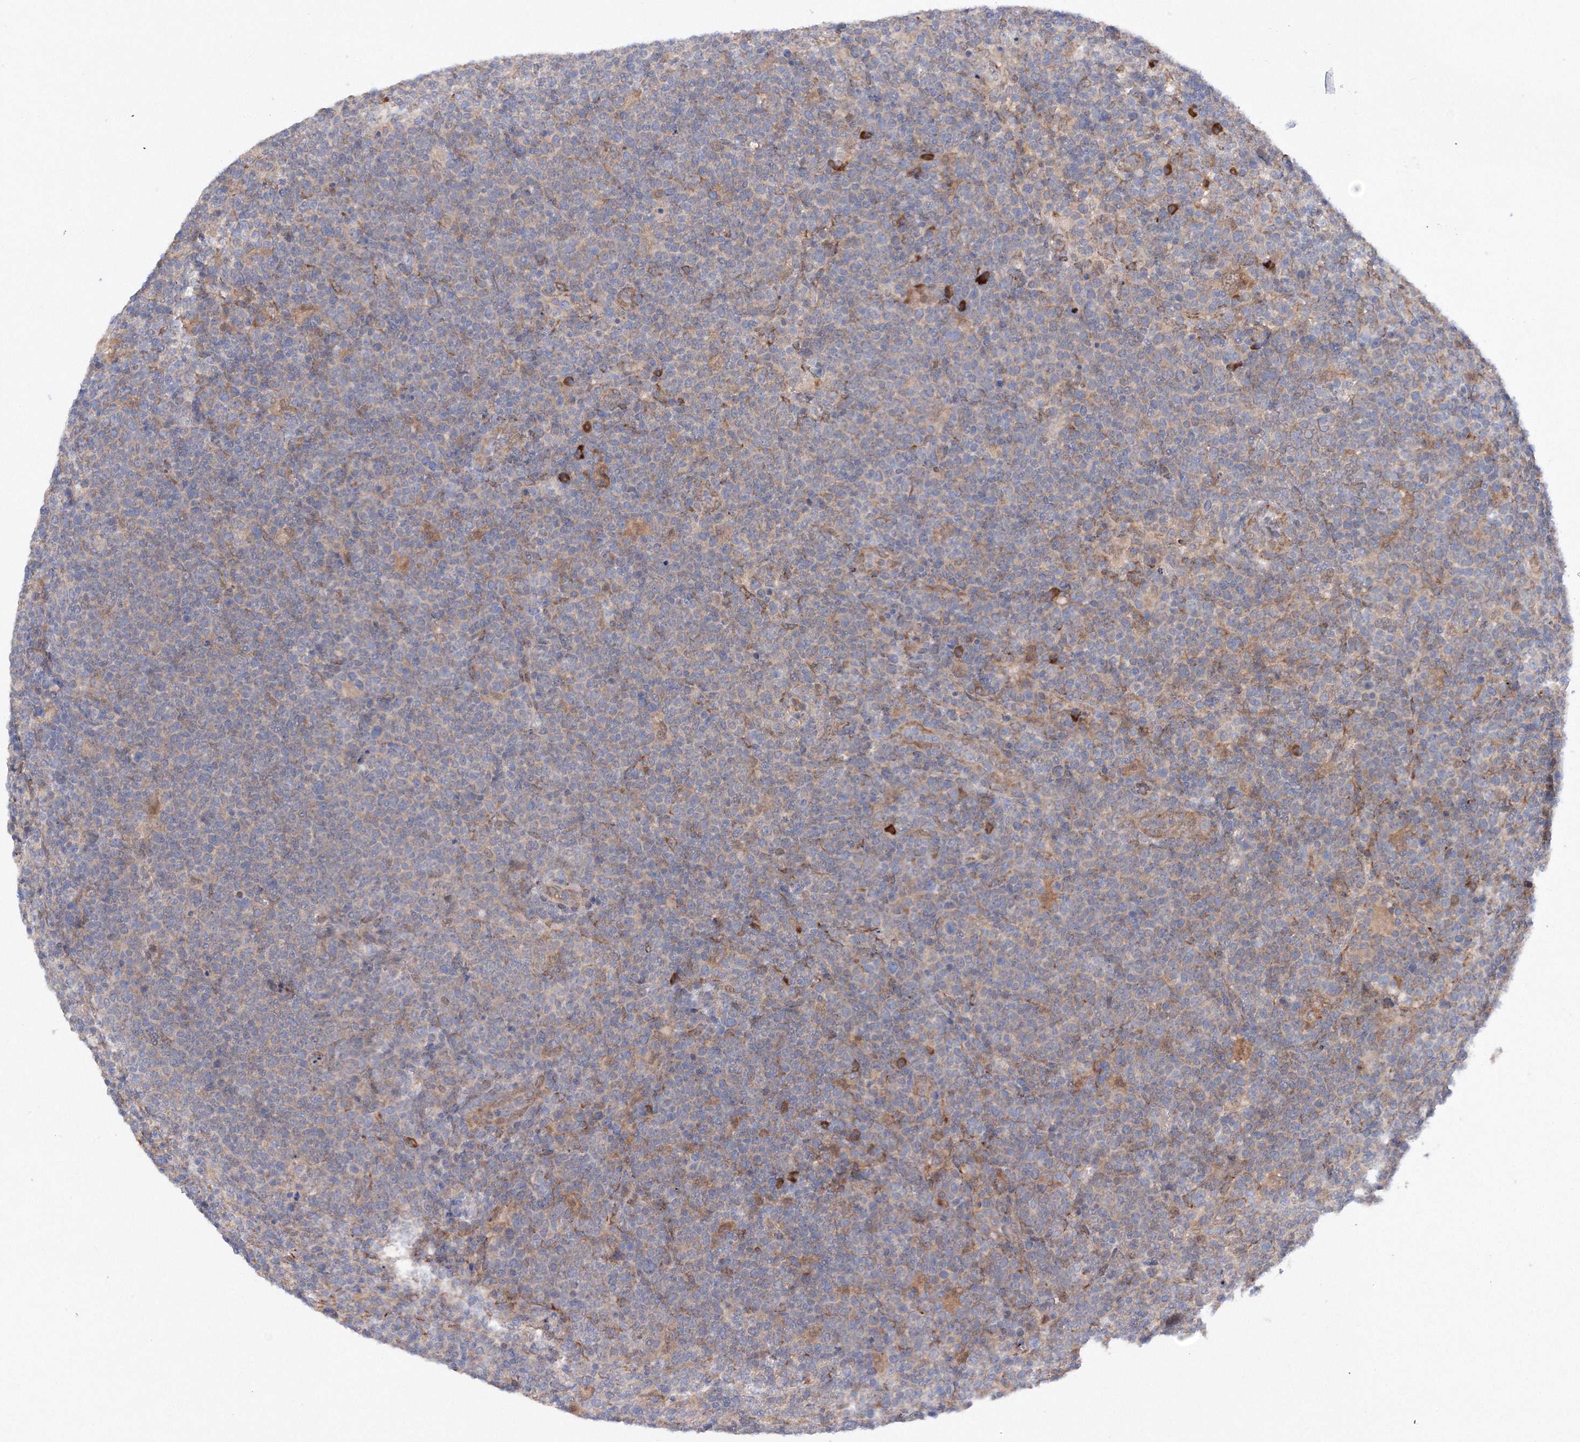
{"staining": {"intensity": "negative", "quantity": "none", "location": "none"}, "tissue": "lymphoma", "cell_type": "Tumor cells", "image_type": "cancer", "snomed": [{"axis": "morphology", "description": "Malignant lymphoma, non-Hodgkin's type, High grade"}, {"axis": "topography", "description": "Lymph node"}], "caption": "Immunohistochemistry (IHC) photomicrograph of human lymphoma stained for a protein (brown), which displays no positivity in tumor cells. Nuclei are stained in blue.", "gene": "DIS3L2", "patient": {"sex": "male", "age": 61}}